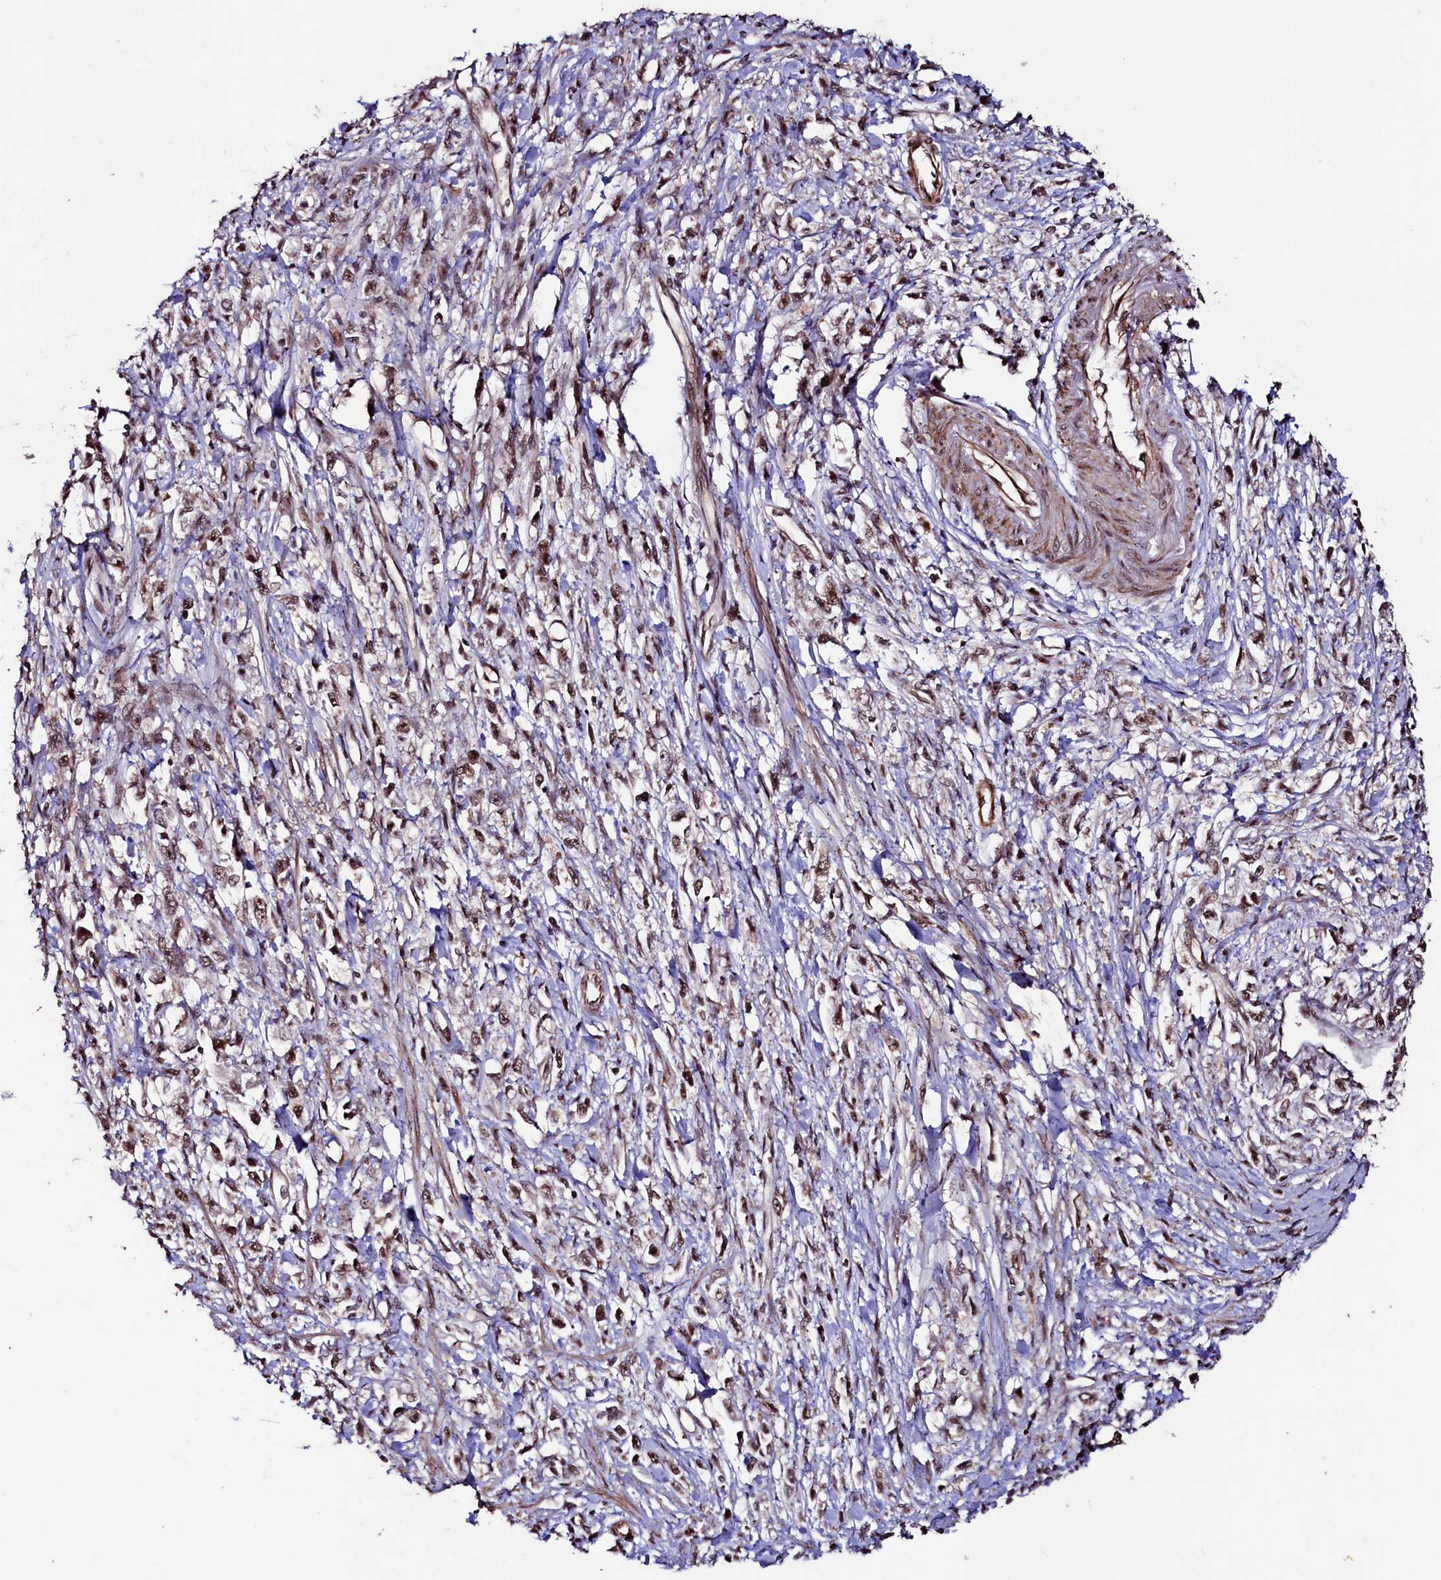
{"staining": {"intensity": "moderate", "quantity": ">75%", "location": "nuclear"}, "tissue": "stomach cancer", "cell_type": "Tumor cells", "image_type": "cancer", "snomed": [{"axis": "morphology", "description": "Adenocarcinoma, NOS"}, {"axis": "topography", "description": "Stomach"}], "caption": "Protein staining reveals moderate nuclear positivity in about >75% of tumor cells in stomach cancer.", "gene": "SFSWAP", "patient": {"sex": "female", "age": 59}}